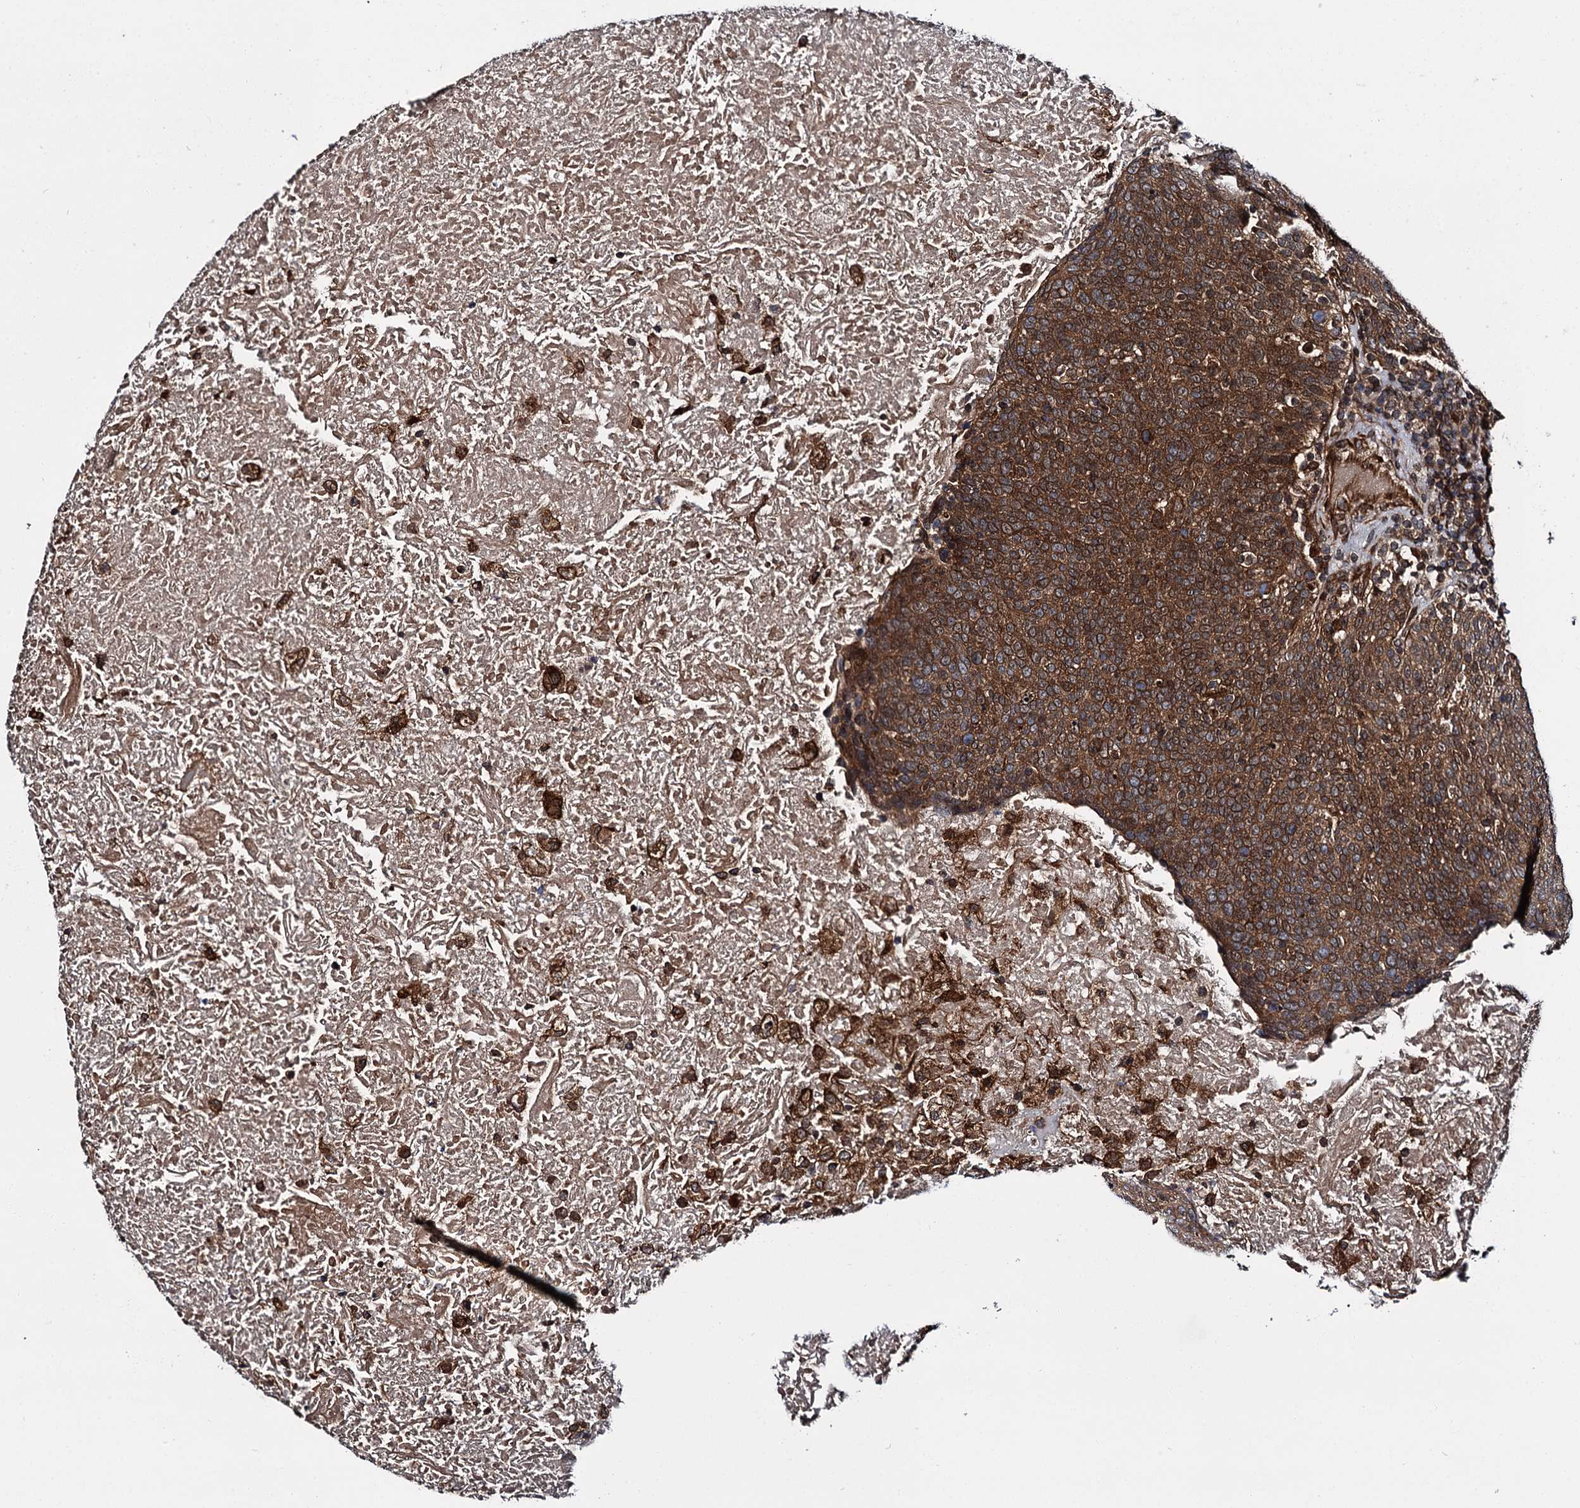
{"staining": {"intensity": "strong", "quantity": ">75%", "location": "cytoplasmic/membranous"}, "tissue": "head and neck cancer", "cell_type": "Tumor cells", "image_type": "cancer", "snomed": [{"axis": "morphology", "description": "Squamous cell carcinoma, NOS"}, {"axis": "morphology", "description": "Squamous cell carcinoma, metastatic, NOS"}, {"axis": "topography", "description": "Lymph node"}, {"axis": "topography", "description": "Head-Neck"}], "caption": "IHC (DAB (3,3'-diaminobenzidine)) staining of head and neck cancer (squamous cell carcinoma) shows strong cytoplasmic/membranous protein expression in about >75% of tumor cells.", "gene": "ZFYVE19", "patient": {"sex": "male", "age": 62}}